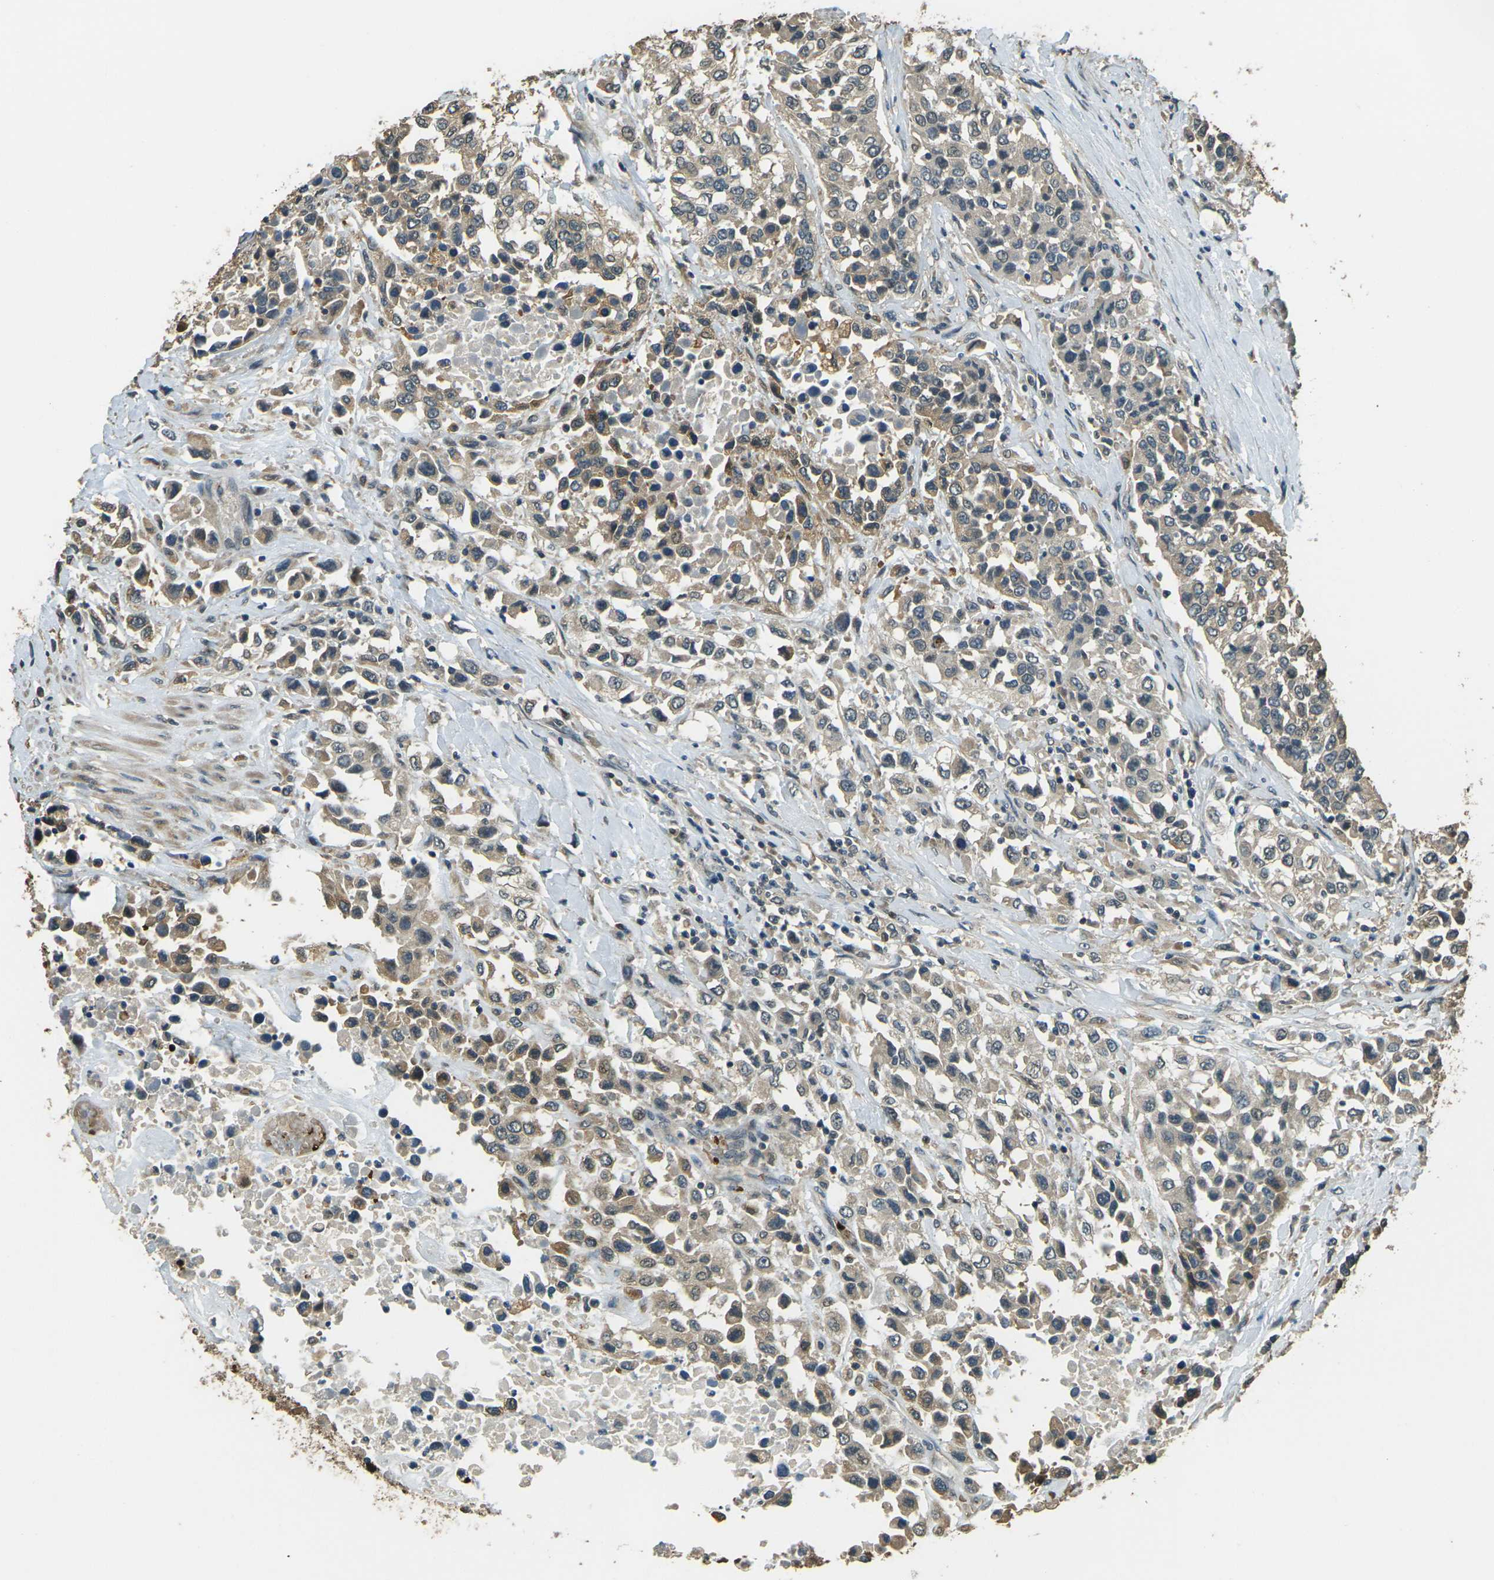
{"staining": {"intensity": "weak", "quantity": ">75%", "location": "cytoplasmic/membranous"}, "tissue": "urothelial cancer", "cell_type": "Tumor cells", "image_type": "cancer", "snomed": [{"axis": "morphology", "description": "Urothelial carcinoma, High grade"}, {"axis": "topography", "description": "Urinary bladder"}], "caption": "The histopathology image shows immunohistochemical staining of urothelial cancer. There is weak cytoplasmic/membranous positivity is present in about >75% of tumor cells.", "gene": "TOR1A", "patient": {"sex": "female", "age": 80}}